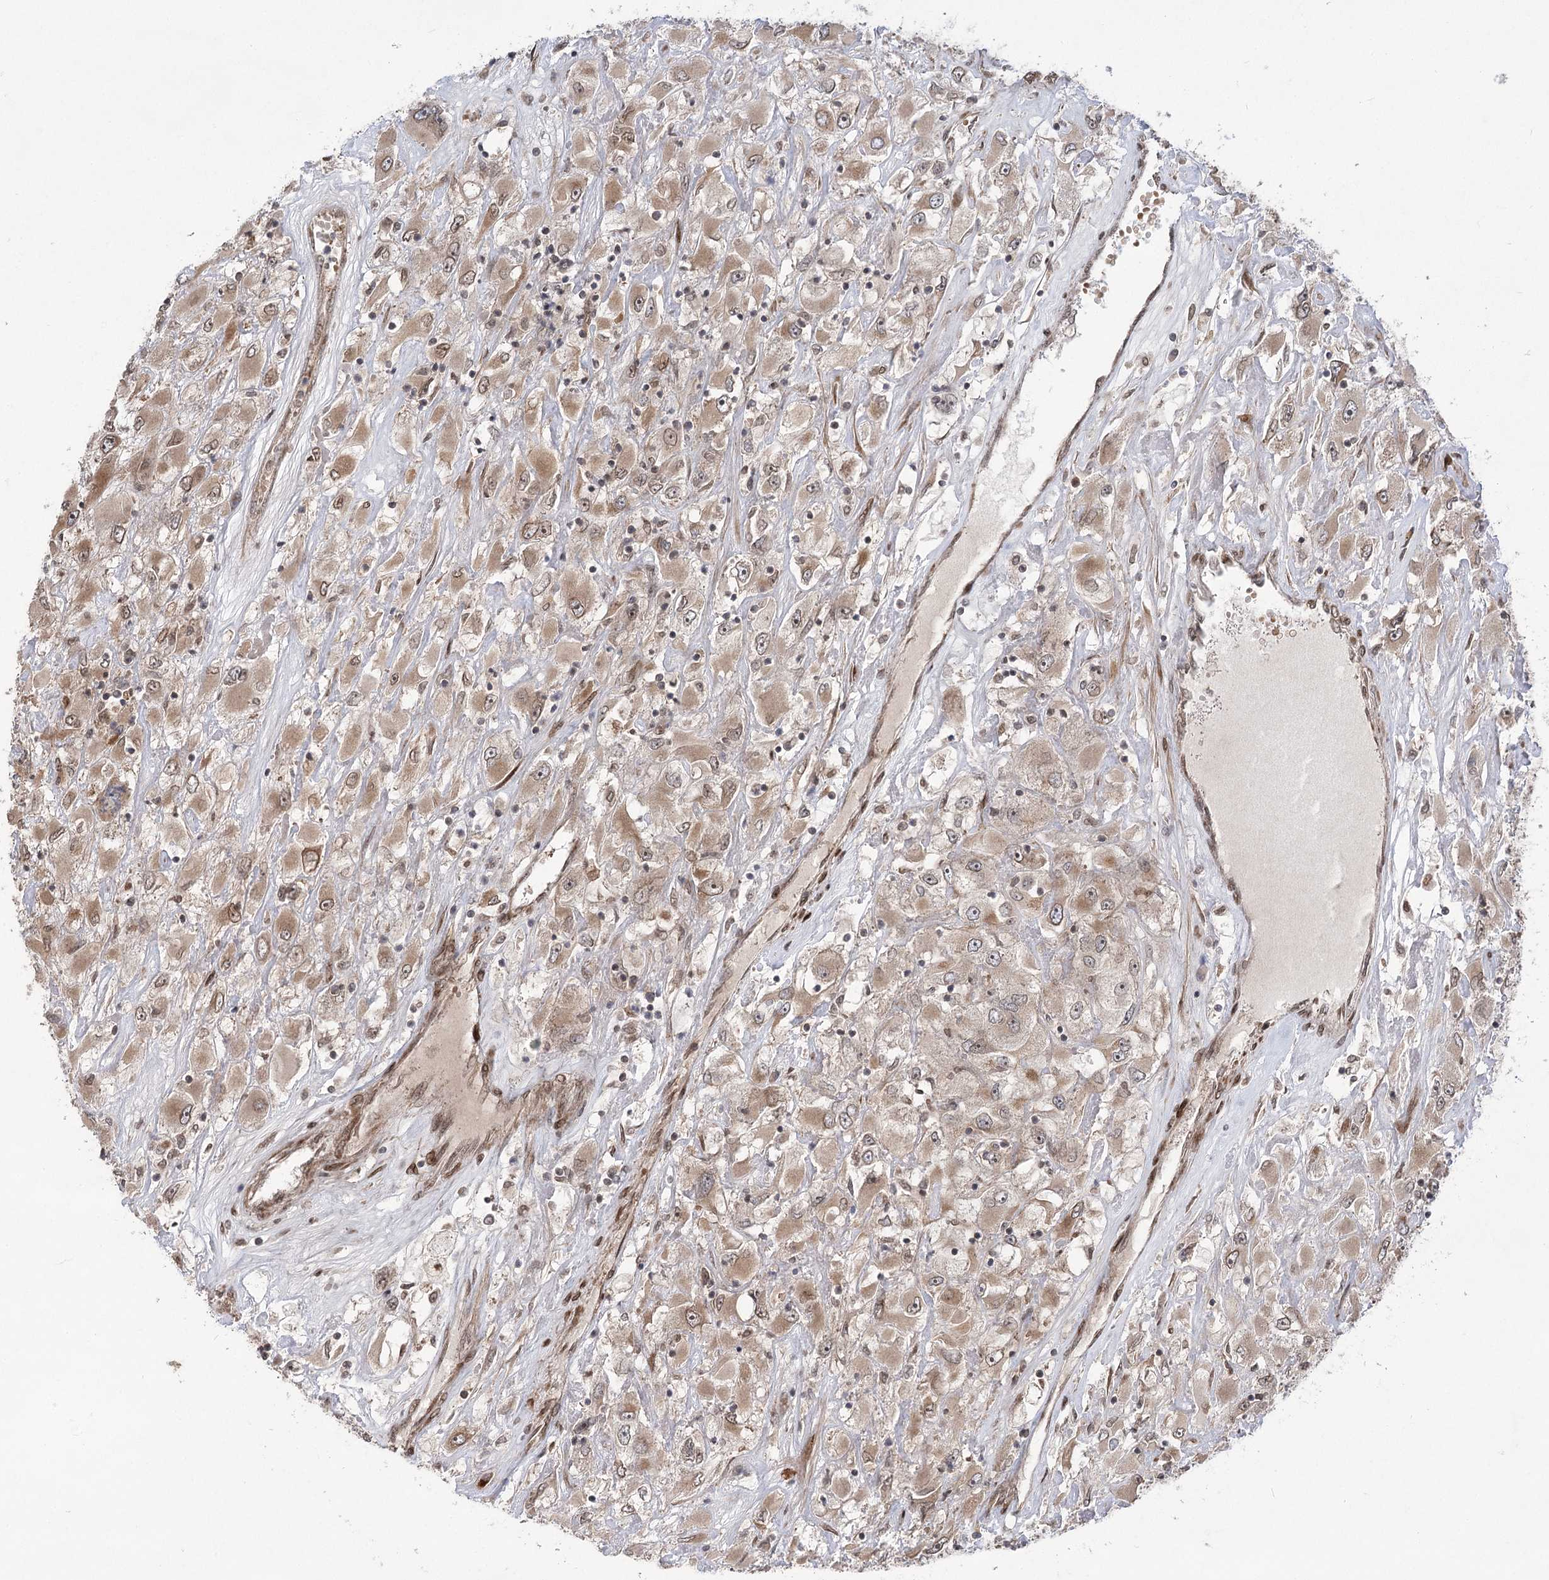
{"staining": {"intensity": "moderate", "quantity": ">75%", "location": "cytoplasmic/membranous"}, "tissue": "renal cancer", "cell_type": "Tumor cells", "image_type": "cancer", "snomed": [{"axis": "morphology", "description": "Adenocarcinoma, NOS"}, {"axis": "topography", "description": "Kidney"}], "caption": "Adenocarcinoma (renal) stained for a protein displays moderate cytoplasmic/membranous positivity in tumor cells.", "gene": "TENM2", "patient": {"sex": "female", "age": 52}}